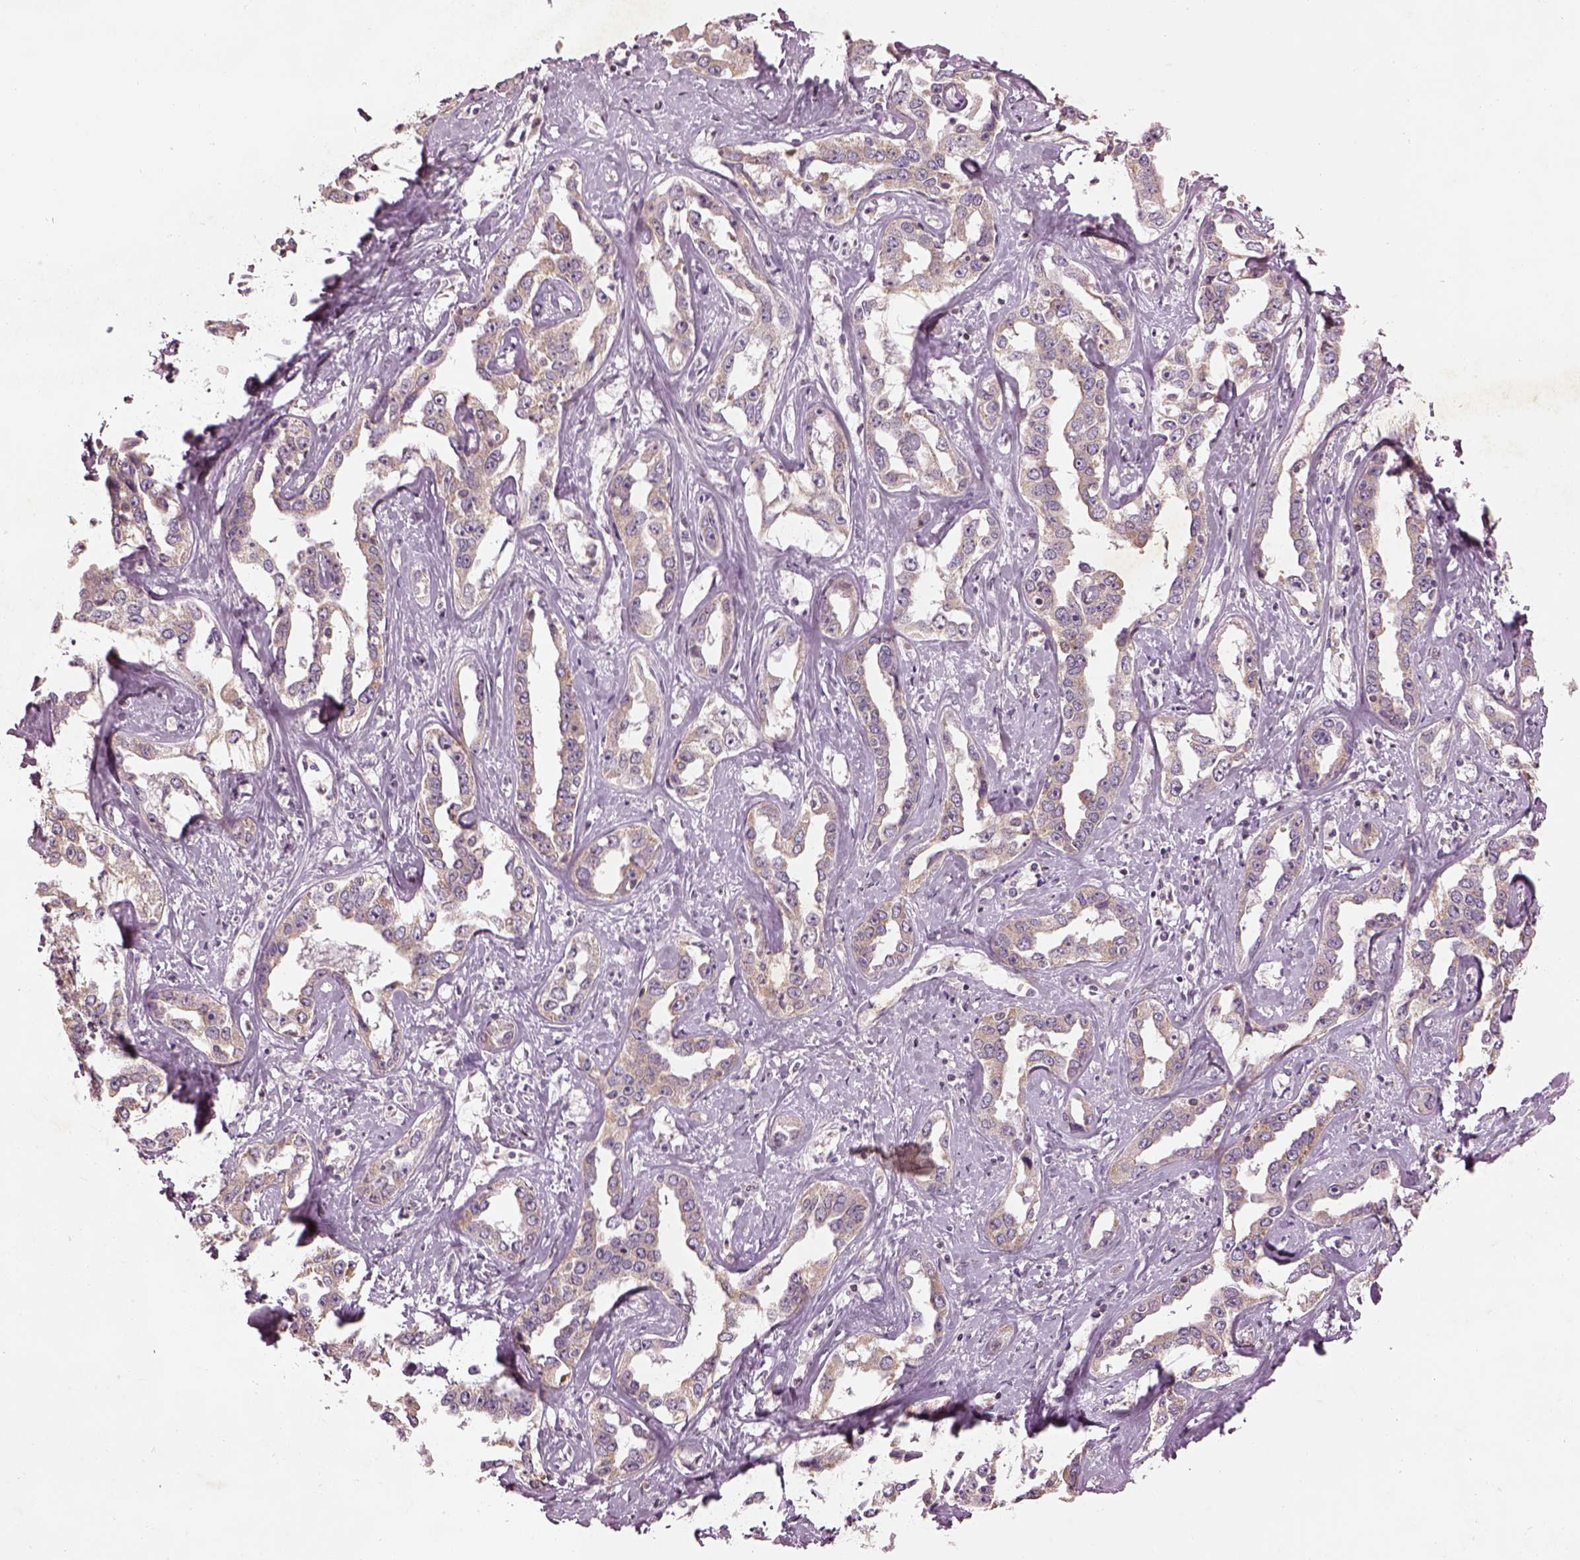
{"staining": {"intensity": "weak", "quantity": ">75%", "location": "cytoplasmic/membranous"}, "tissue": "liver cancer", "cell_type": "Tumor cells", "image_type": "cancer", "snomed": [{"axis": "morphology", "description": "Cholangiocarcinoma"}, {"axis": "topography", "description": "Liver"}], "caption": "This image shows immunohistochemistry staining of human liver cancer (cholangiocarcinoma), with low weak cytoplasmic/membranous positivity in approximately >75% of tumor cells.", "gene": "TLX3", "patient": {"sex": "male", "age": 59}}